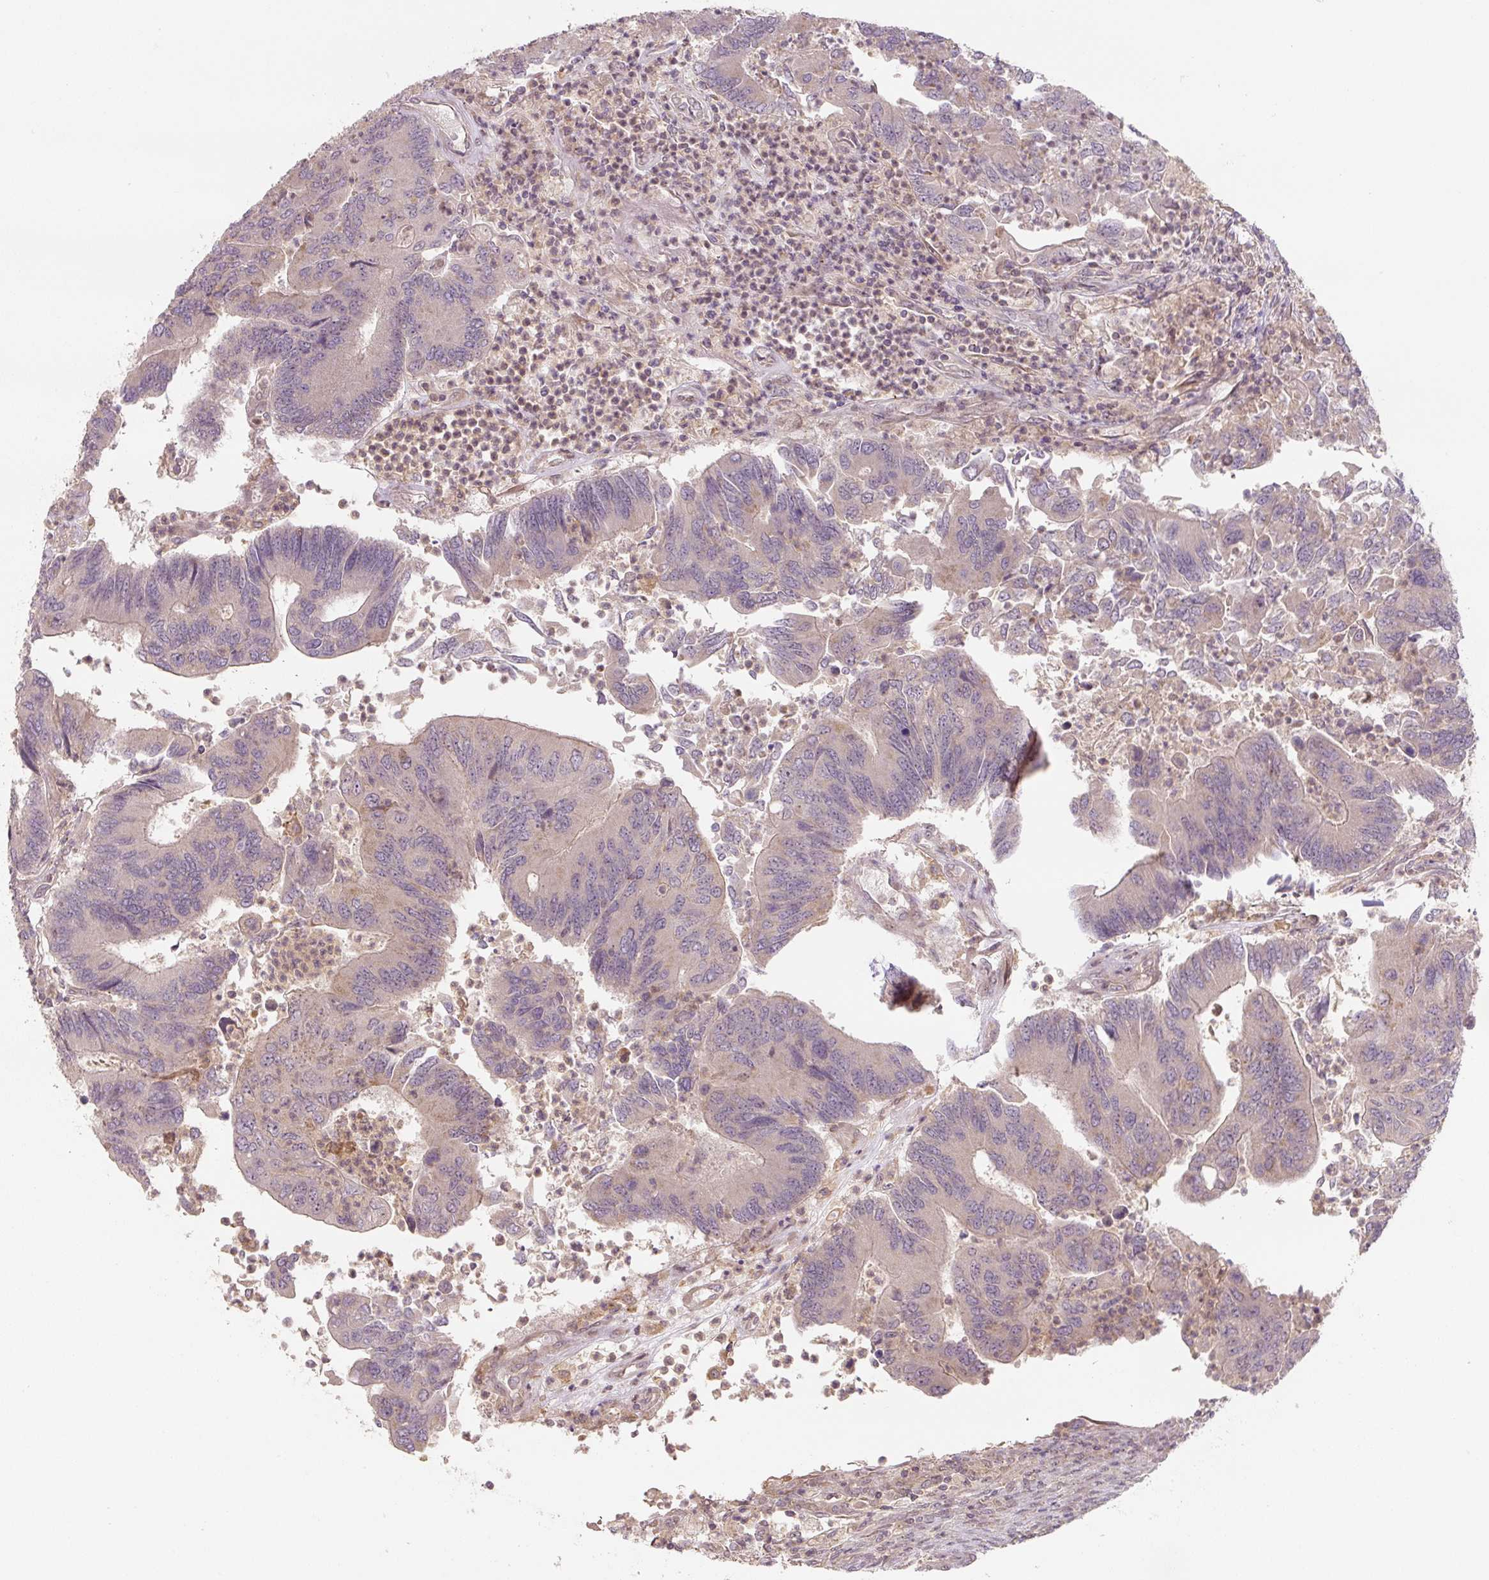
{"staining": {"intensity": "weak", "quantity": "<25%", "location": "cytoplasmic/membranous"}, "tissue": "colorectal cancer", "cell_type": "Tumor cells", "image_type": "cancer", "snomed": [{"axis": "morphology", "description": "Adenocarcinoma, NOS"}, {"axis": "topography", "description": "Colon"}], "caption": "Colorectal cancer (adenocarcinoma) stained for a protein using IHC demonstrates no positivity tumor cells.", "gene": "C2orf73", "patient": {"sex": "female", "age": 67}}